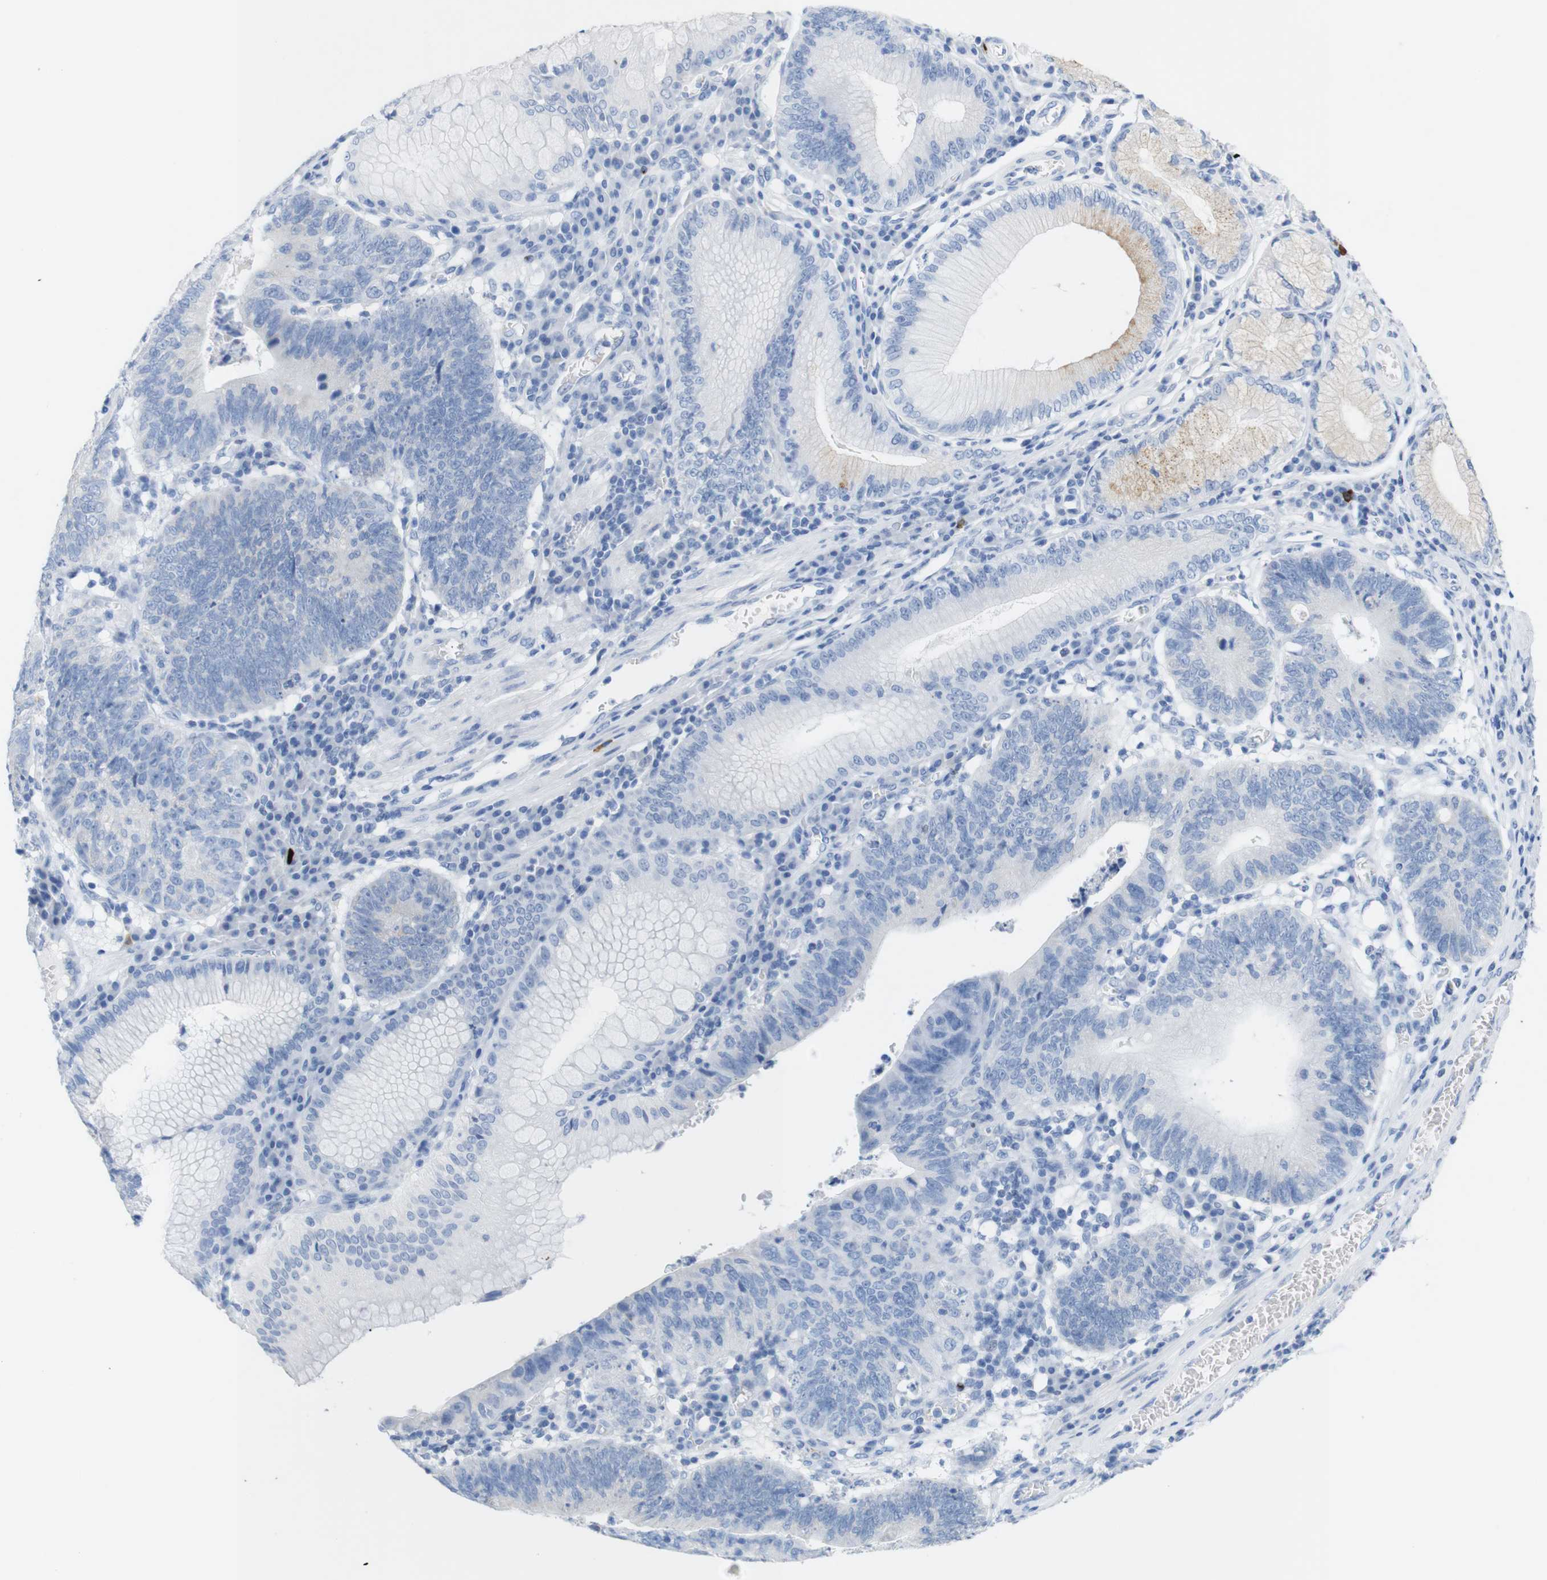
{"staining": {"intensity": "weak", "quantity": "<25%", "location": "cytoplasmic/membranous"}, "tissue": "stomach cancer", "cell_type": "Tumor cells", "image_type": "cancer", "snomed": [{"axis": "morphology", "description": "Adenocarcinoma, NOS"}, {"axis": "topography", "description": "Stomach"}], "caption": "IHC of human stomach adenocarcinoma exhibits no staining in tumor cells.", "gene": "LAG3", "patient": {"sex": "male", "age": 59}}